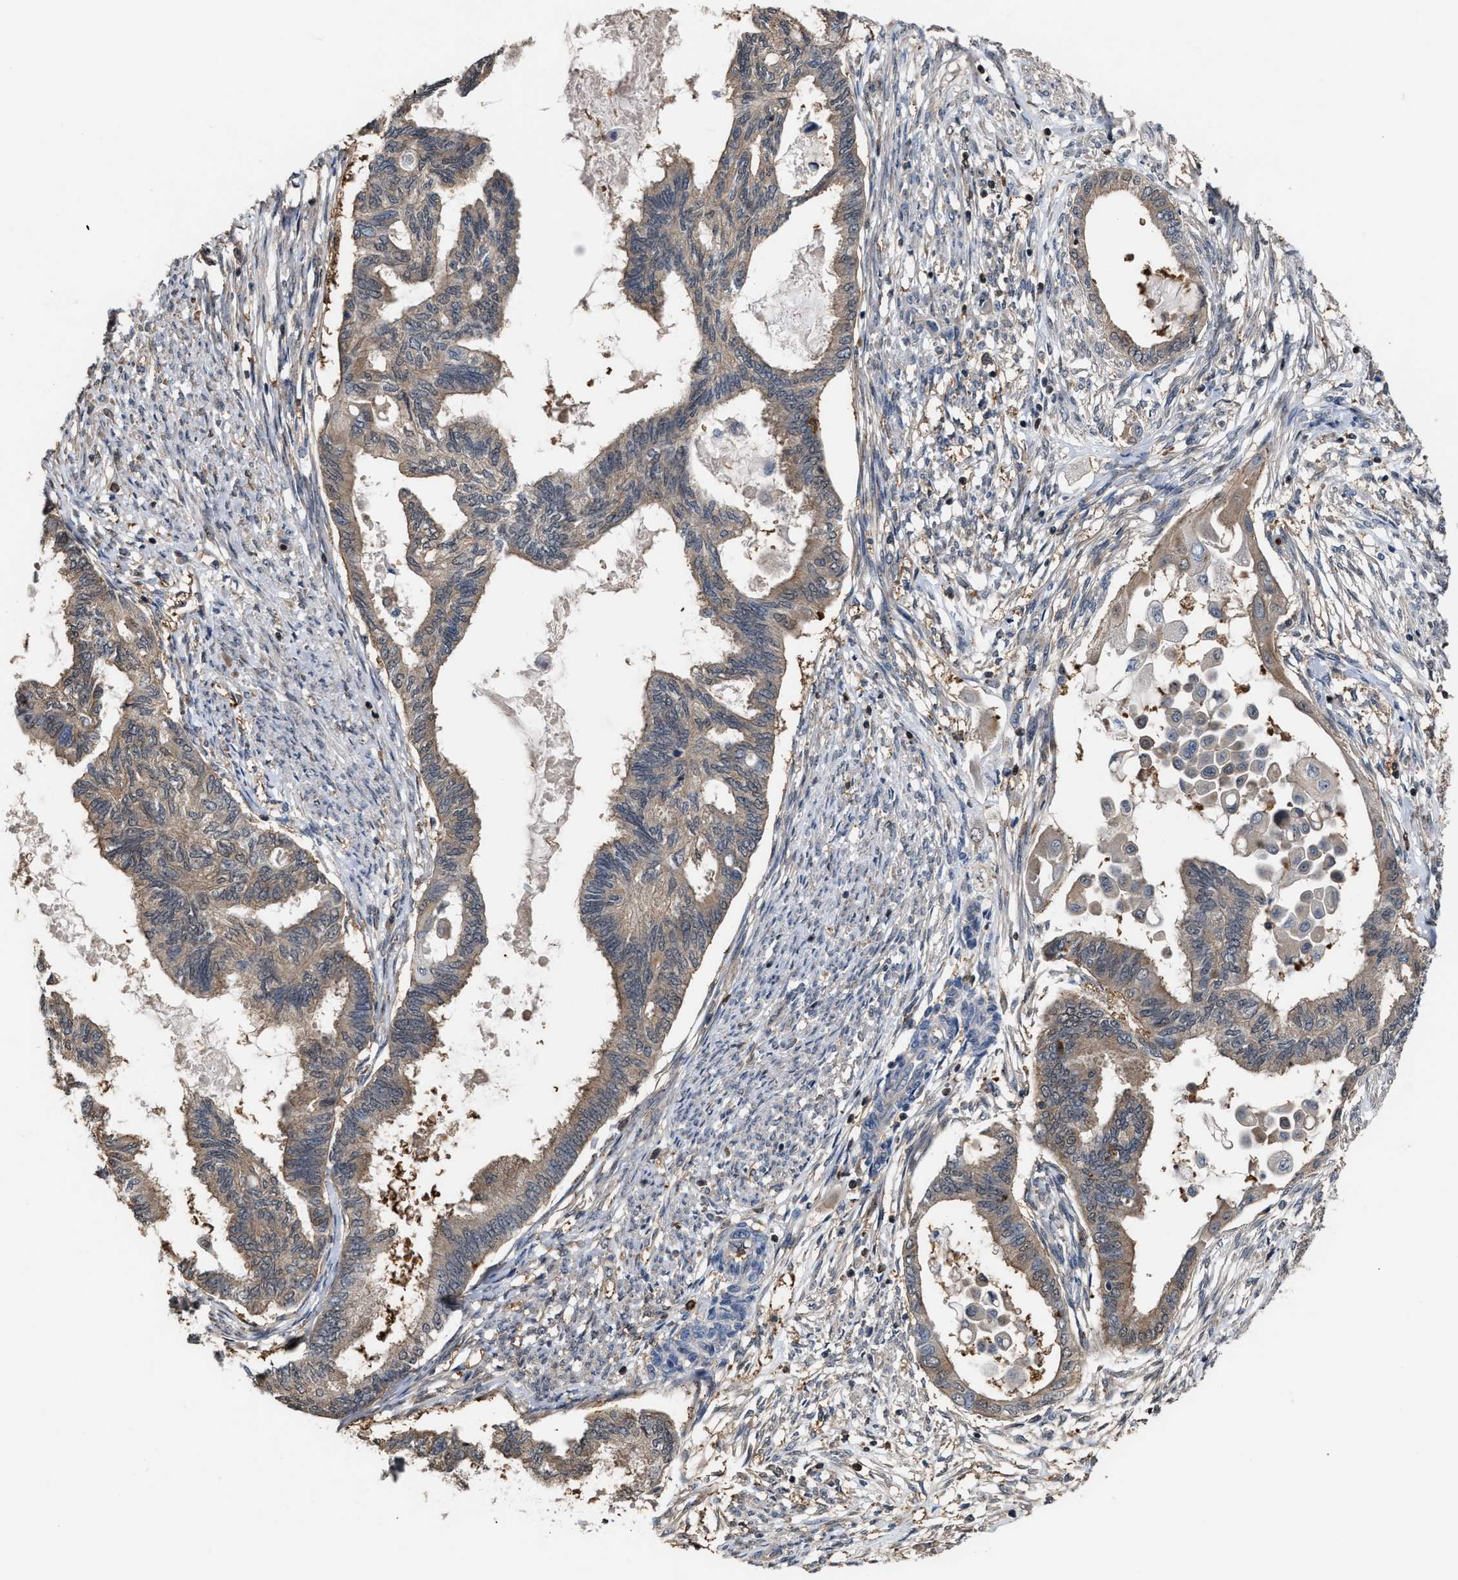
{"staining": {"intensity": "weak", "quantity": ">75%", "location": "cytoplasmic/membranous"}, "tissue": "cervical cancer", "cell_type": "Tumor cells", "image_type": "cancer", "snomed": [{"axis": "morphology", "description": "Normal tissue, NOS"}, {"axis": "morphology", "description": "Adenocarcinoma, NOS"}, {"axis": "topography", "description": "Cervix"}, {"axis": "topography", "description": "Endometrium"}], "caption": "Brown immunohistochemical staining in human cervical cancer shows weak cytoplasmic/membranous positivity in about >75% of tumor cells.", "gene": "MTPN", "patient": {"sex": "female", "age": 86}}